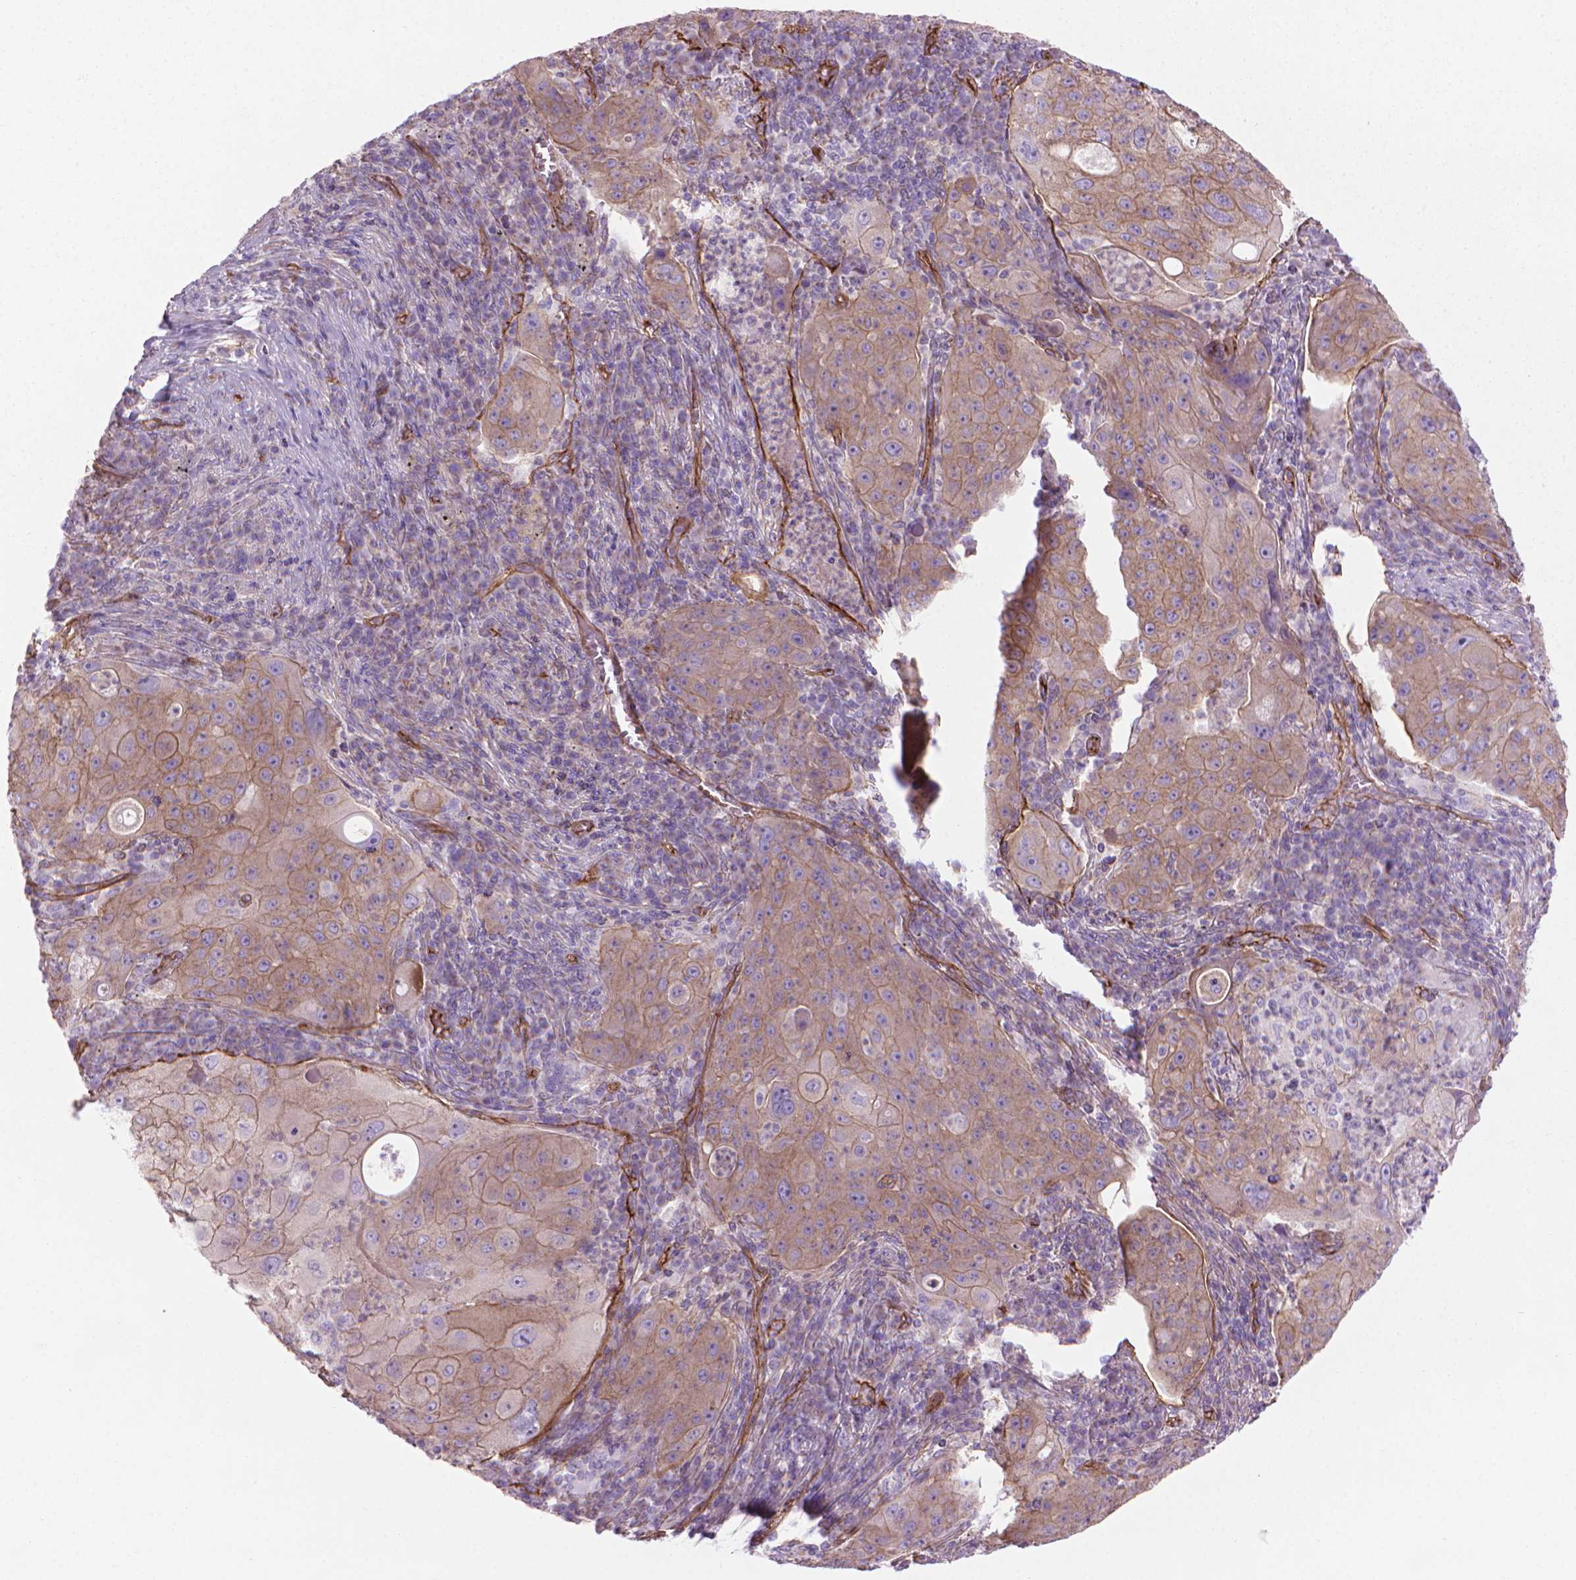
{"staining": {"intensity": "weak", "quantity": ">75%", "location": "cytoplasmic/membranous"}, "tissue": "lung cancer", "cell_type": "Tumor cells", "image_type": "cancer", "snomed": [{"axis": "morphology", "description": "Squamous cell carcinoma, NOS"}, {"axis": "topography", "description": "Lung"}], "caption": "A brown stain highlights weak cytoplasmic/membranous staining of a protein in human squamous cell carcinoma (lung) tumor cells.", "gene": "TENT5A", "patient": {"sex": "female", "age": 59}}